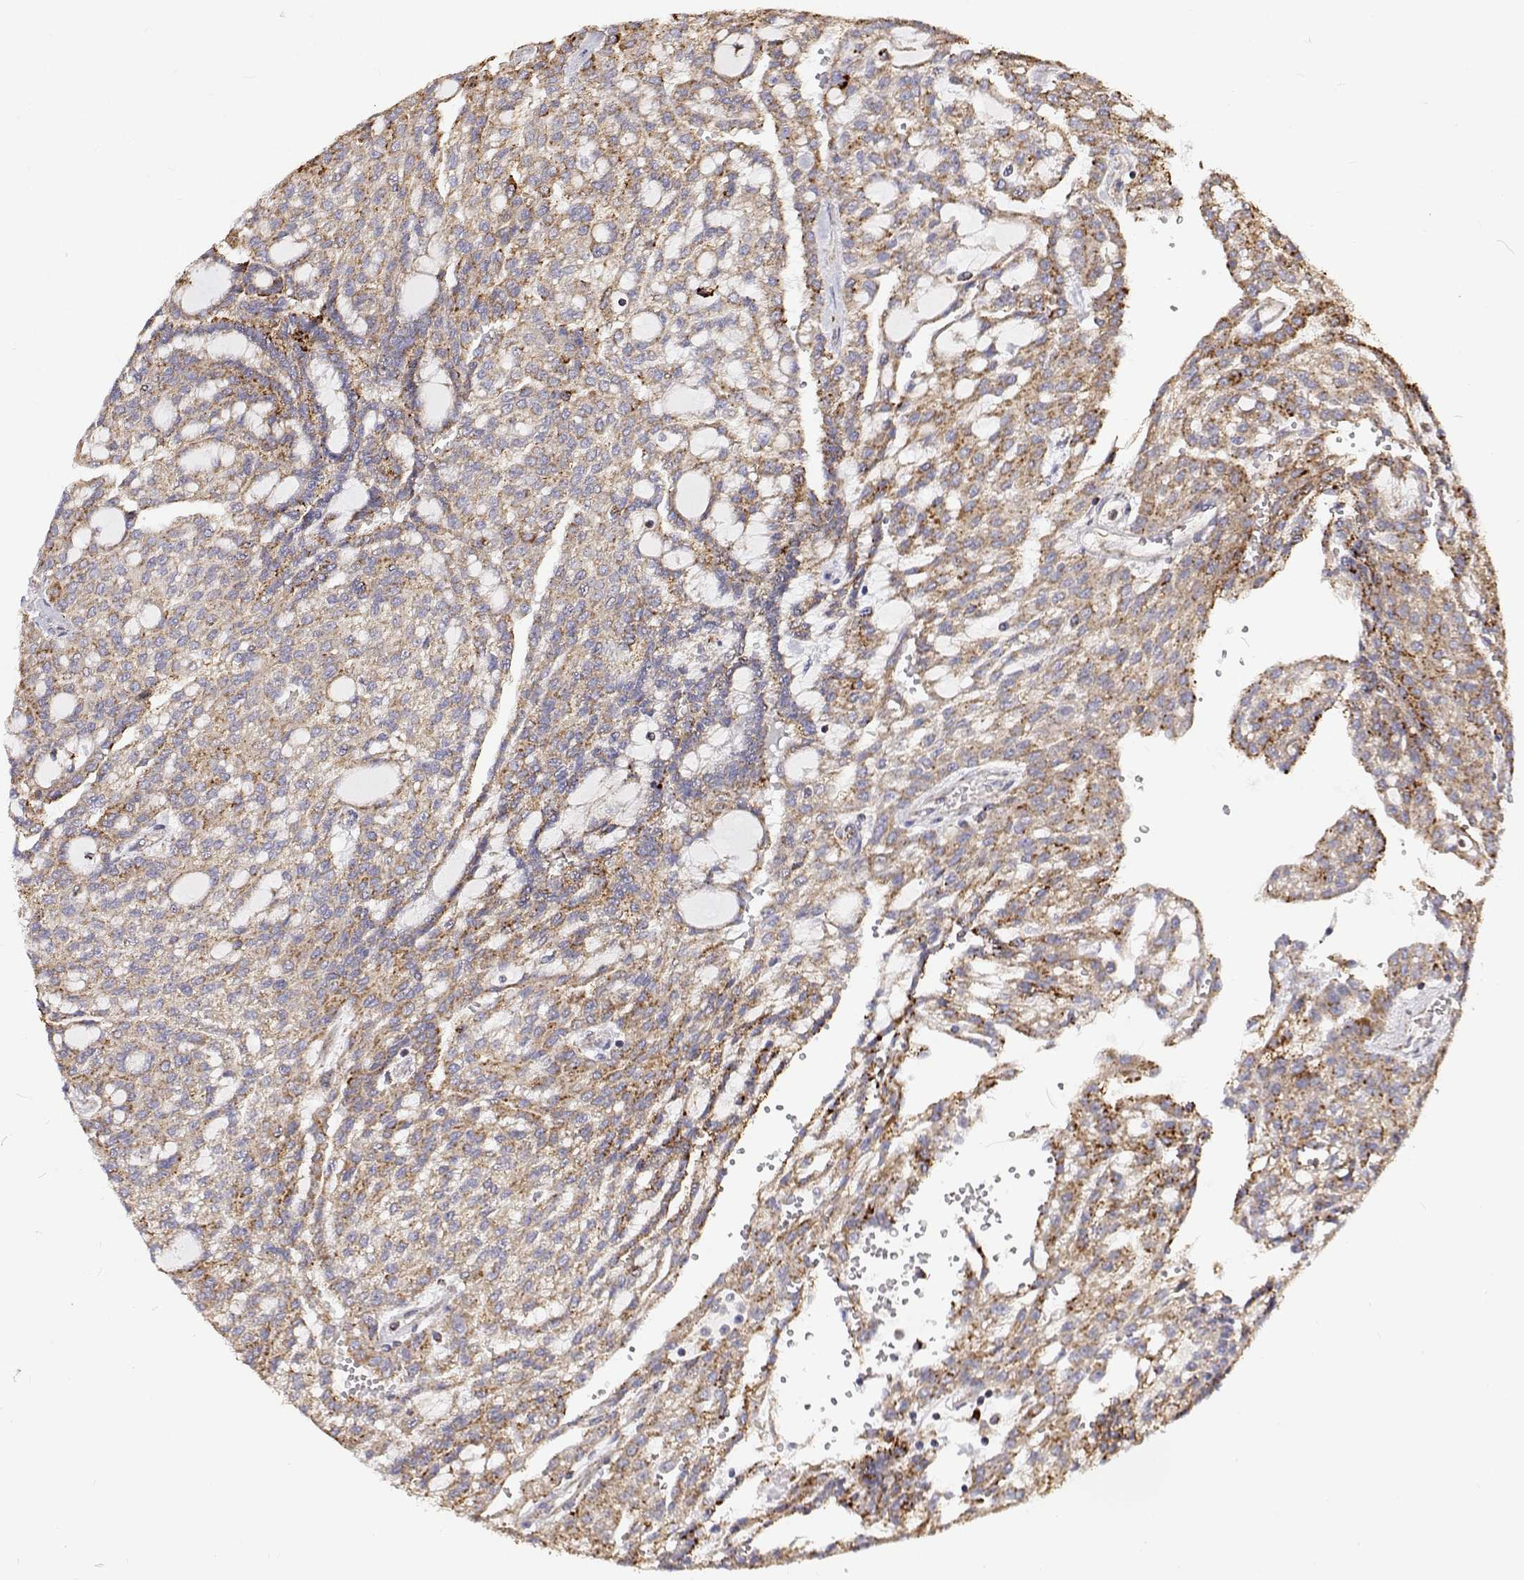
{"staining": {"intensity": "moderate", "quantity": ">75%", "location": "cytoplasmic/membranous"}, "tissue": "renal cancer", "cell_type": "Tumor cells", "image_type": "cancer", "snomed": [{"axis": "morphology", "description": "Adenocarcinoma, NOS"}, {"axis": "topography", "description": "Kidney"}], "caption": "A histopathology image of renal cancer stained for a protein displays moderate cytoplasmic/membranous brown staining in tumor cells. (brown staining indicates protein expression, while blue staining denotes nuclei).", "gene": "SPICE1", "patient": {"sex": "male", "age": 63}}